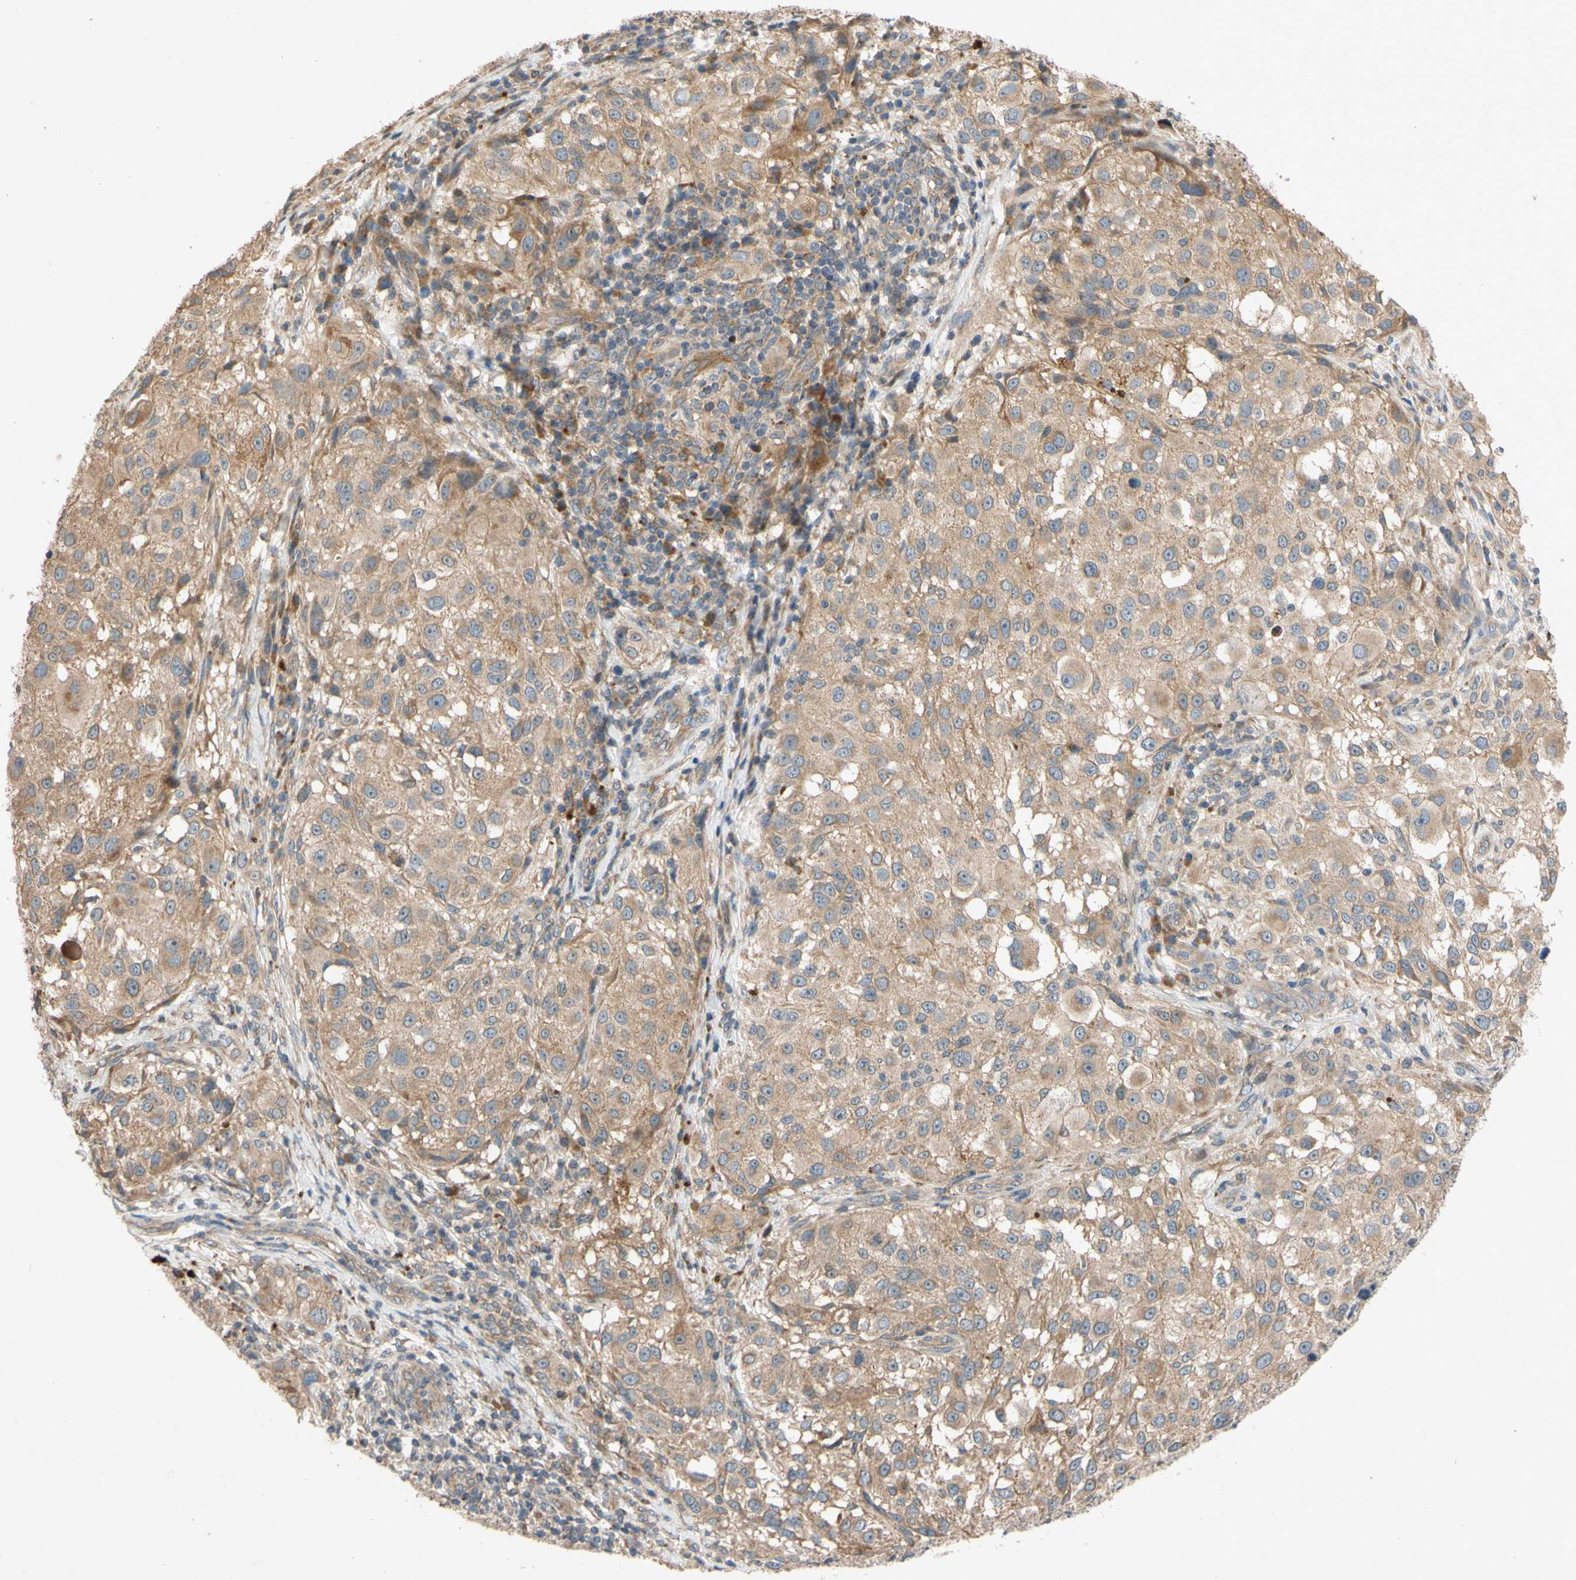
{"staining": {"intensity": "moderate", "quantity": ">75%", "location": "cytoplasmic/membranous"}, "tissue": "melanoma", "cell_type": "Tumor cells", "image_type": "cancer", "snomed": [{"axis": "morphology", "description": "Necrosis, NOS"}, {"axis": "morphology", "description": "Malignant melanoma, NOS"}, {"axis": "topography", "description": "Skin"}], "caption": "This photomicrograph shows melanoma stained with IHC to label a protein in brown. The cytoplasmic/membranous of tumor cells show moderate positivity for the protein. Nuclei are counter-stained blue.", "gene": "MBTPS2", "patient": {"sex": "female", "age": 87}}